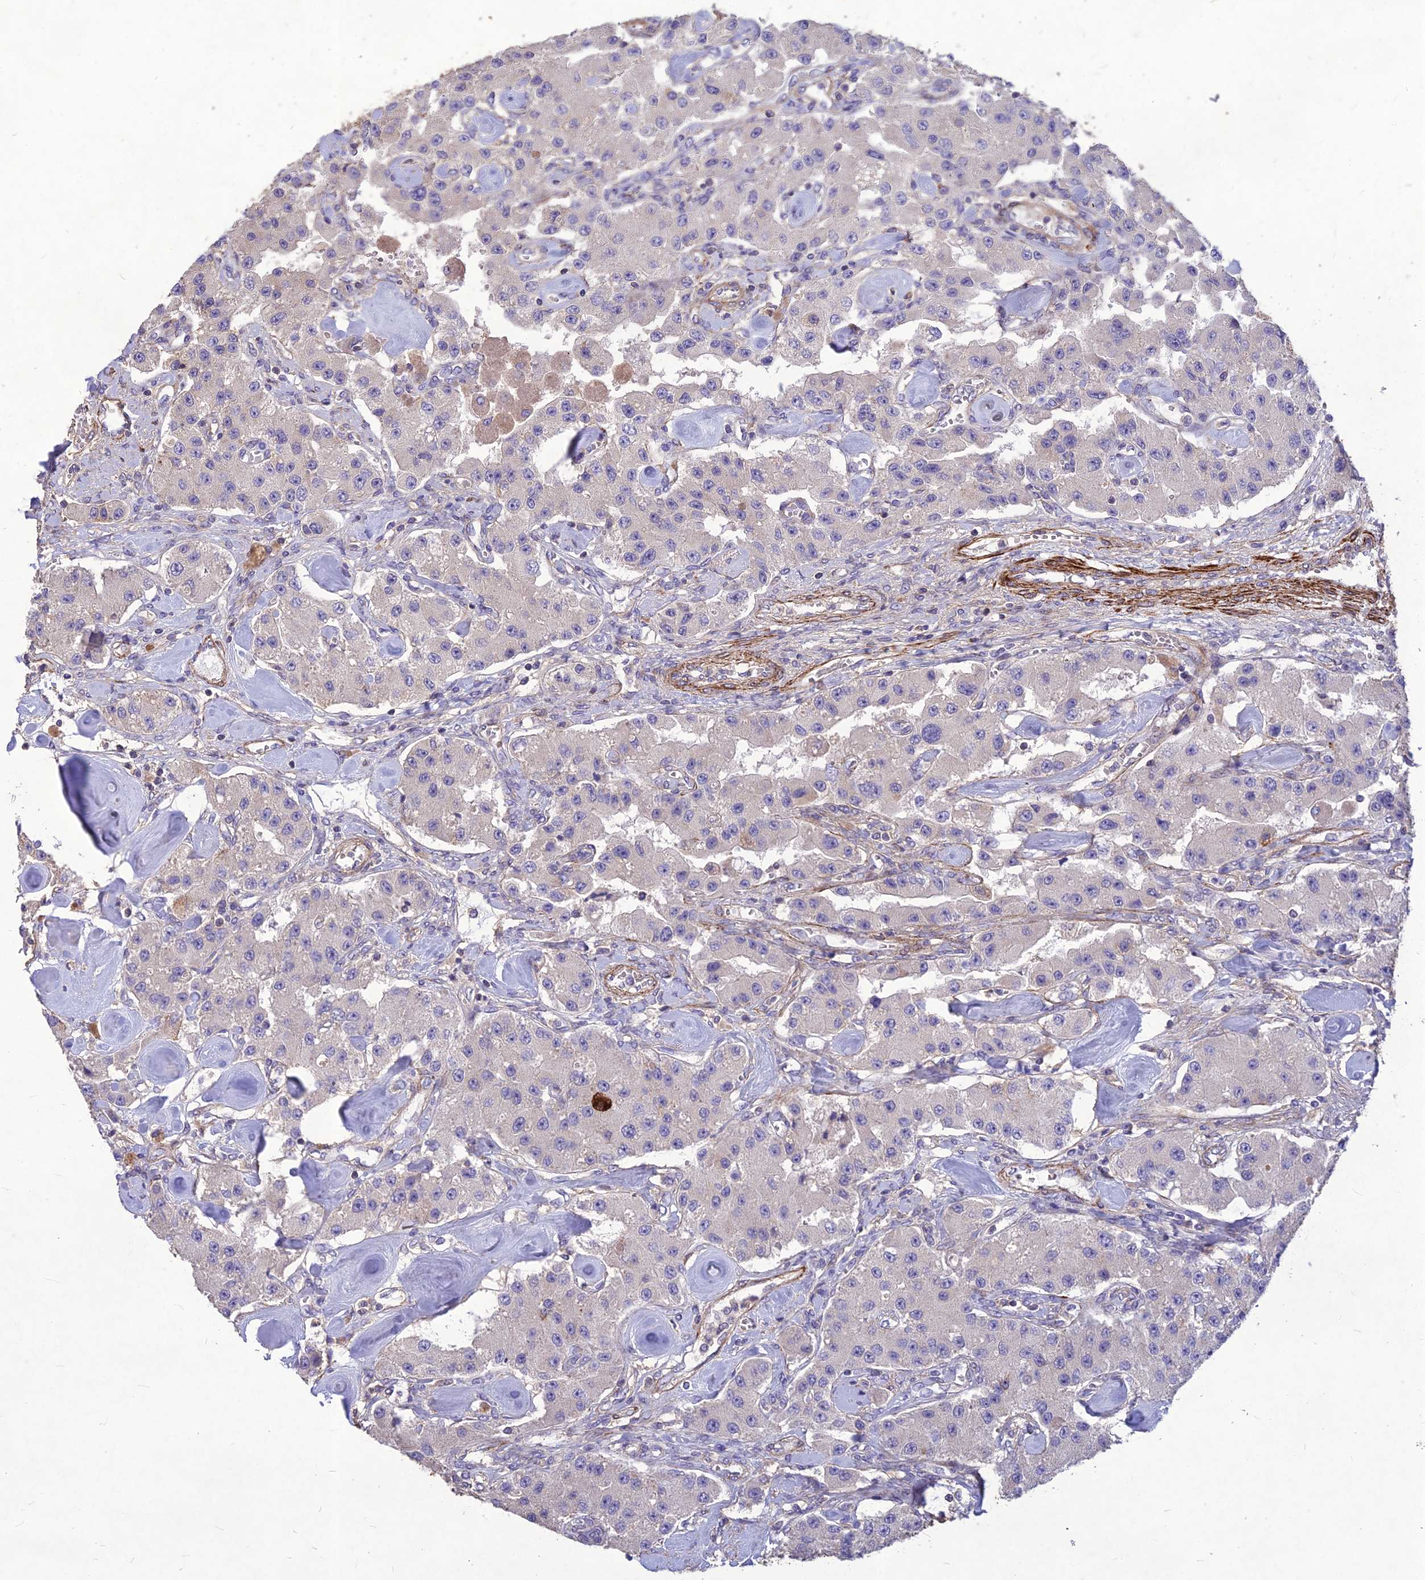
{"staining": {"intensity": "negative", "quantity": "none", "location": "none"}, "tissue": "carcinoid", "cell_type": "Tumor cells", "image_type": "cancer", "snomed": [{"axis": "morphology", "description": "Carcinoid, malignant, NOS"}, {"axis": "topography", "description": "Pancreas"}], "caption": "IHC photomicrograph of malignant carcinoid stained for a protein (brown), which demonstrates no positivity in tumor cells. Brightfield microscopy of immunohistochemistry stained with DAB (brown) and hematoxylin (blue), captured at high magnification.", "gene": "CLUH", "patient": {"sex": "male", "age": 41}}